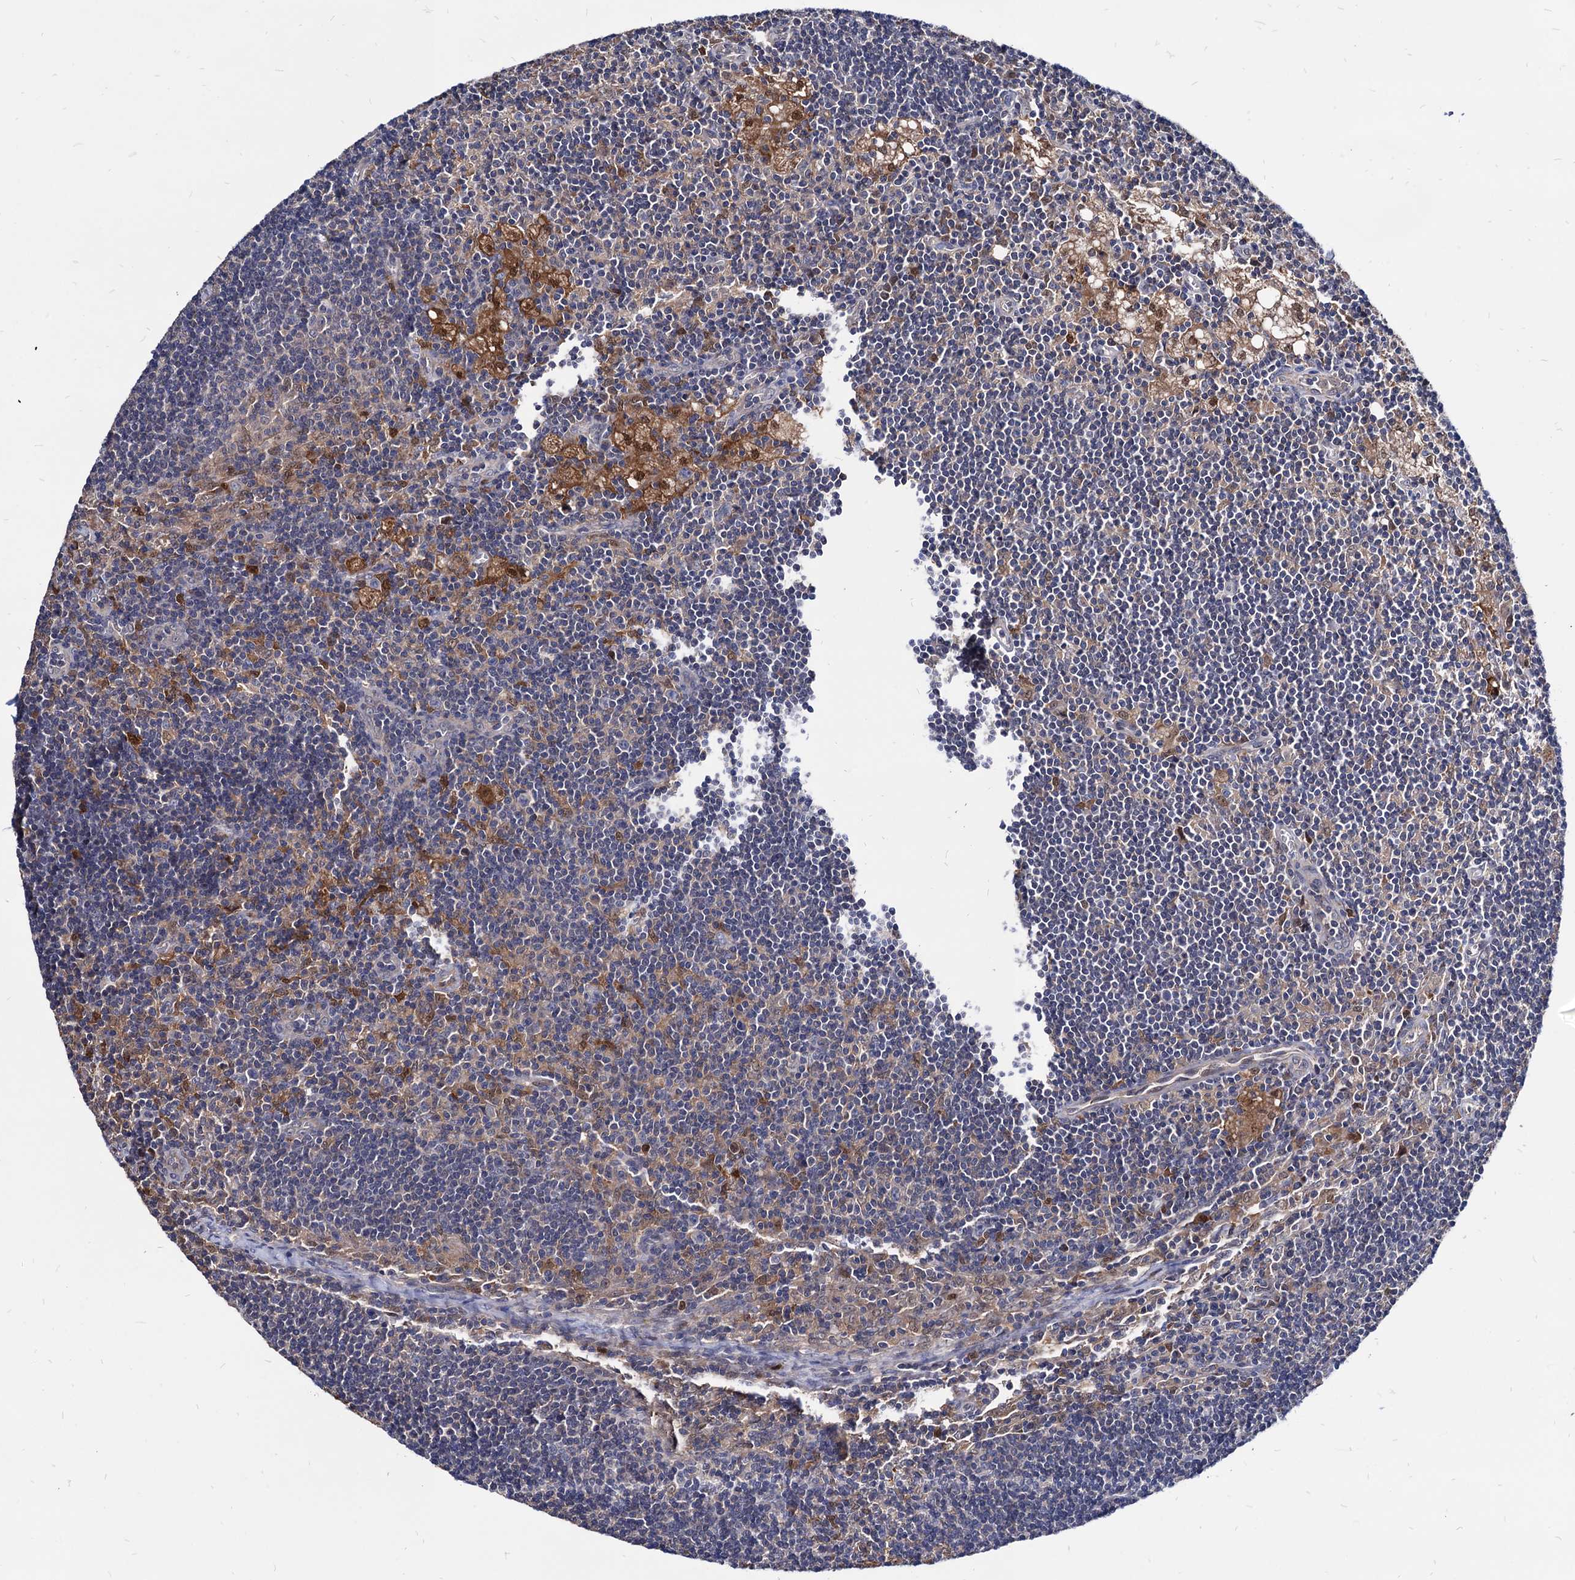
{"staining": {"intensity": "weak", "quantity": "<25%", "location": "cytoplasmic/membranous"}, "tissue": "lymph node", "cell_type": "Germinal center cells", "image_type": "normal", "snomed": [{"axis": "morphology", "description": "Normal tissue, NOS"}, {"axis": "topography", "description": "Lymph node"}], "caption": "The micrograph shows no significant staining in germinal center cells of lymph node.", "gene": "CPPED1", "patient": {"sex": "male", "age": 24}}